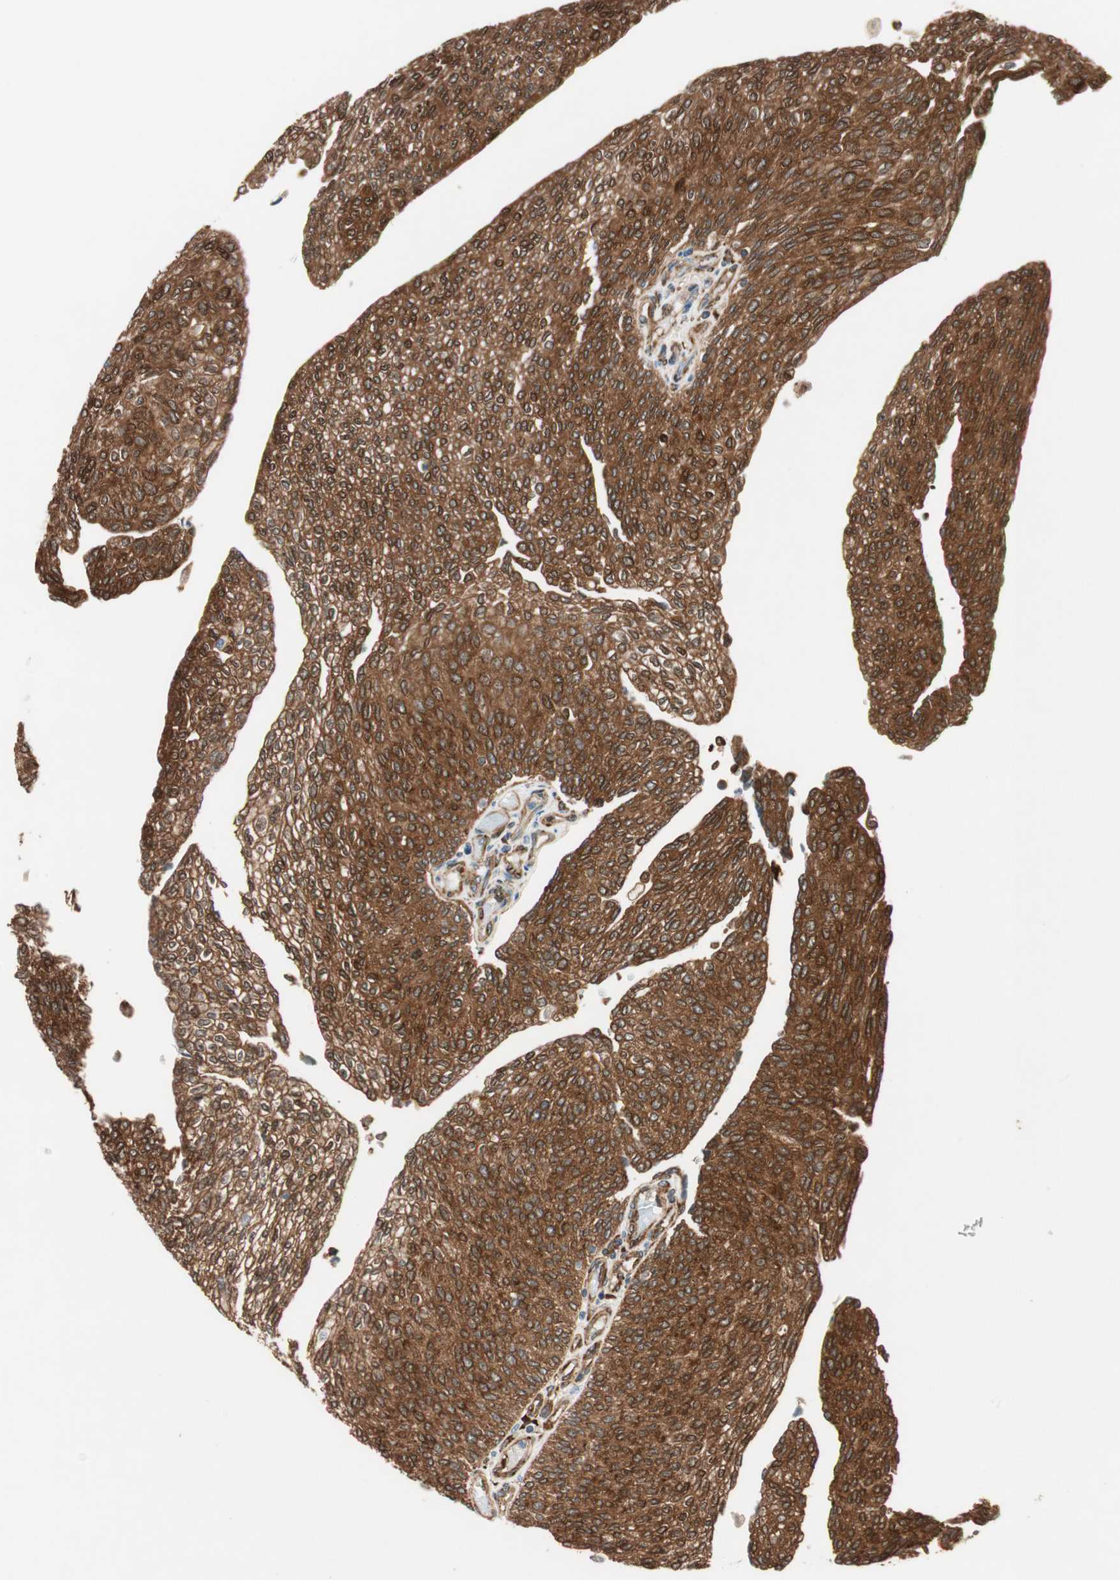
{"staining": {"intensity": "strong", "quantity": ">75%", "location": "cytoplasmic/membranous,nuclear"}, "tissue": "urothelial cancer", "cell_type": "Tumor cells", "image_type": "cancer", "snomed": [{"axis": "morphology", "description": "Urothelial carcinoma, Low grade"}, {"axis": "topography", "description": "Urinary bladder"}], "caption": "Protein expression by immunohistochemistry displays strong cytoplasmic/membranous and nuclear staining in about >75% of tumor cells in urothelial carcinoma (low-grade).", "gene": "WASL", "patient": {"sex": "female", "age": 79}}